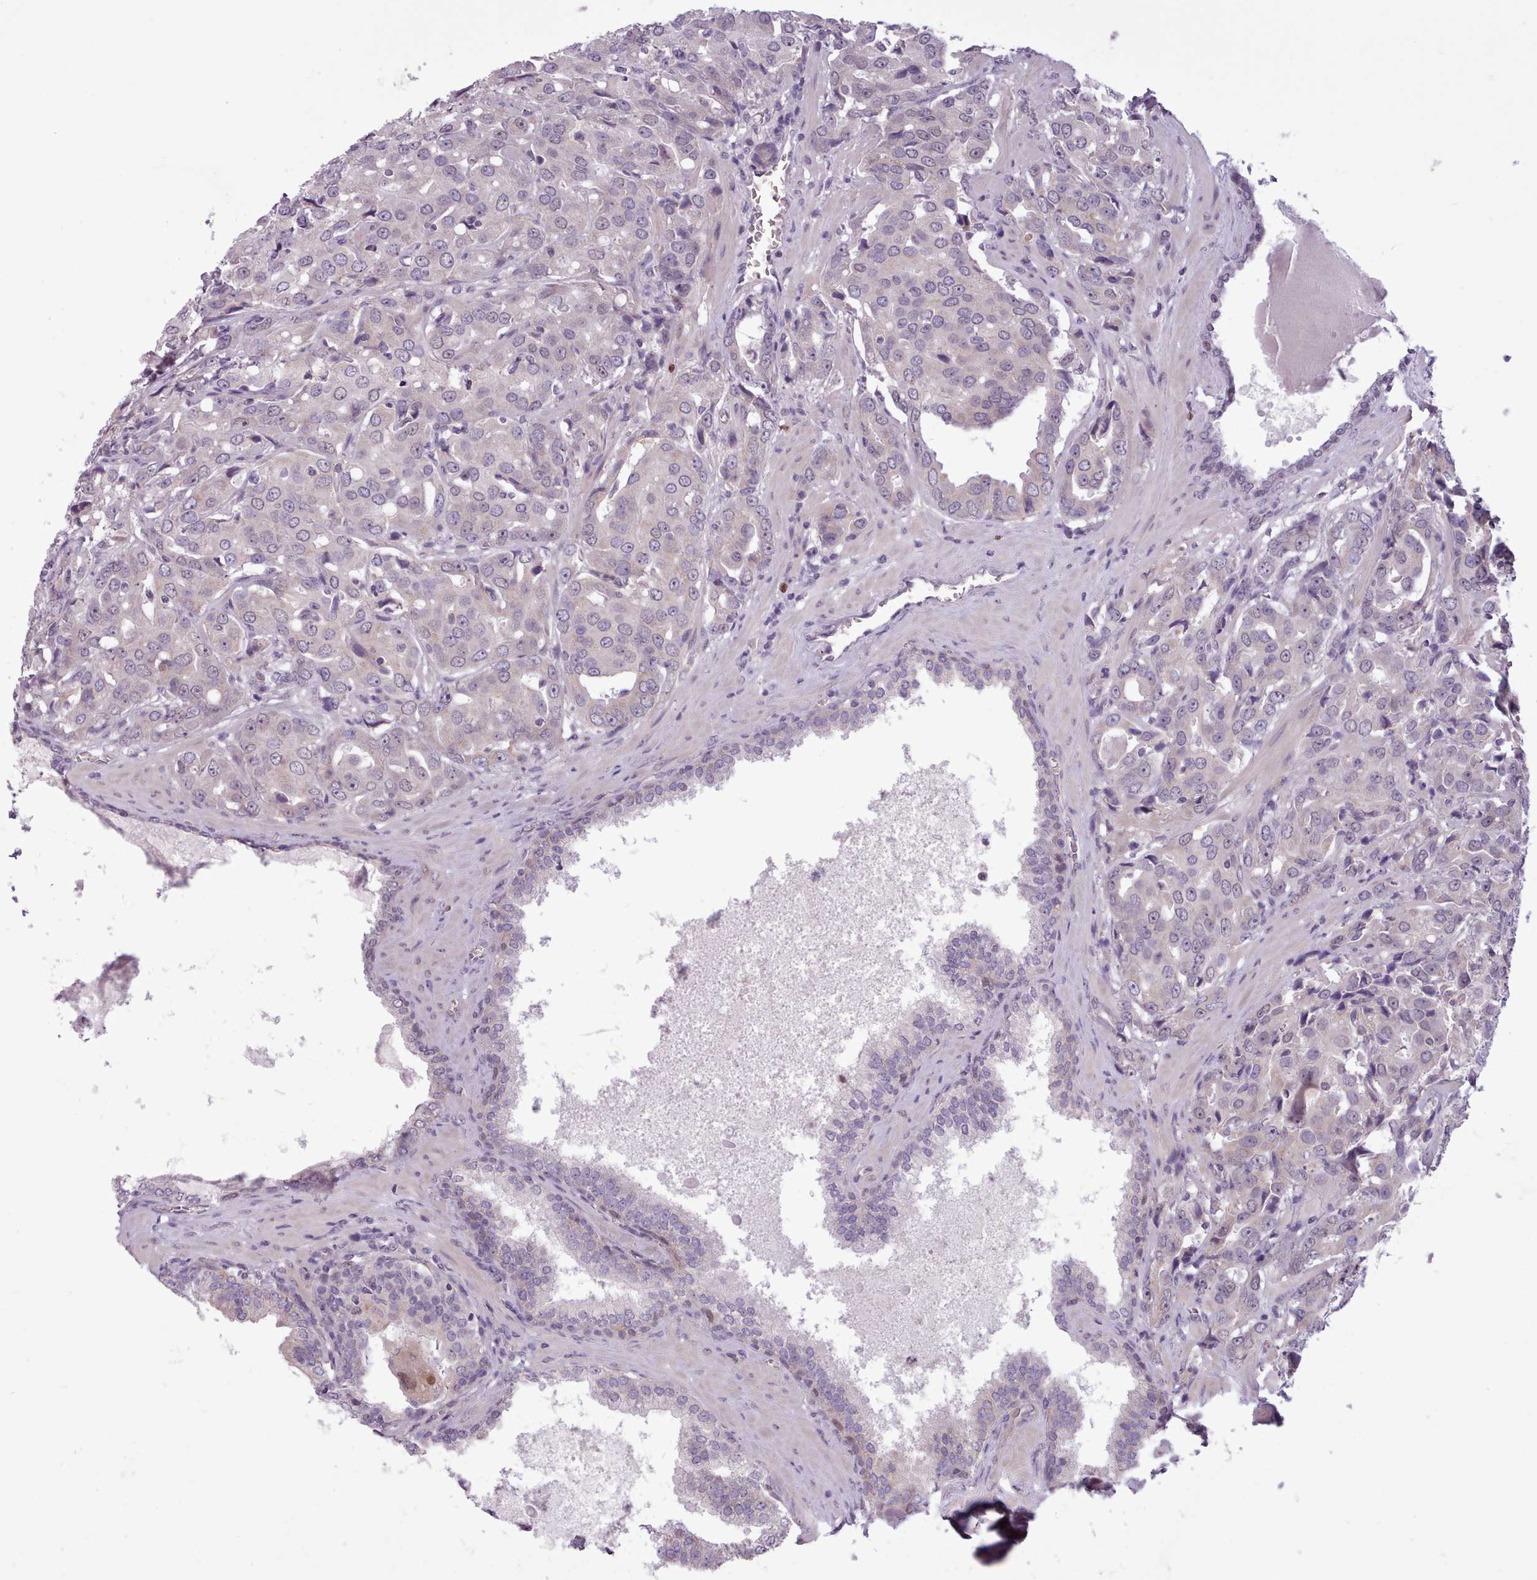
{"staining": {"intensity": "negative", "quantity": "none", "location": "none"}, "tissue": "prostate cancer", "cell_type": "Tumor cells", "image_type": "cancer", "snomed": [{"axis": "morphology", "description": "Adenocarcinoma, High grade"}, {"axis": "topography", "description": "Prostate"}], "caption": "There is no significant positivity in tumor cells of prostate adenocarcinoma (high-grade).", "gene": "SLURP1", "patient": {"sex": "male", "age": 68}}